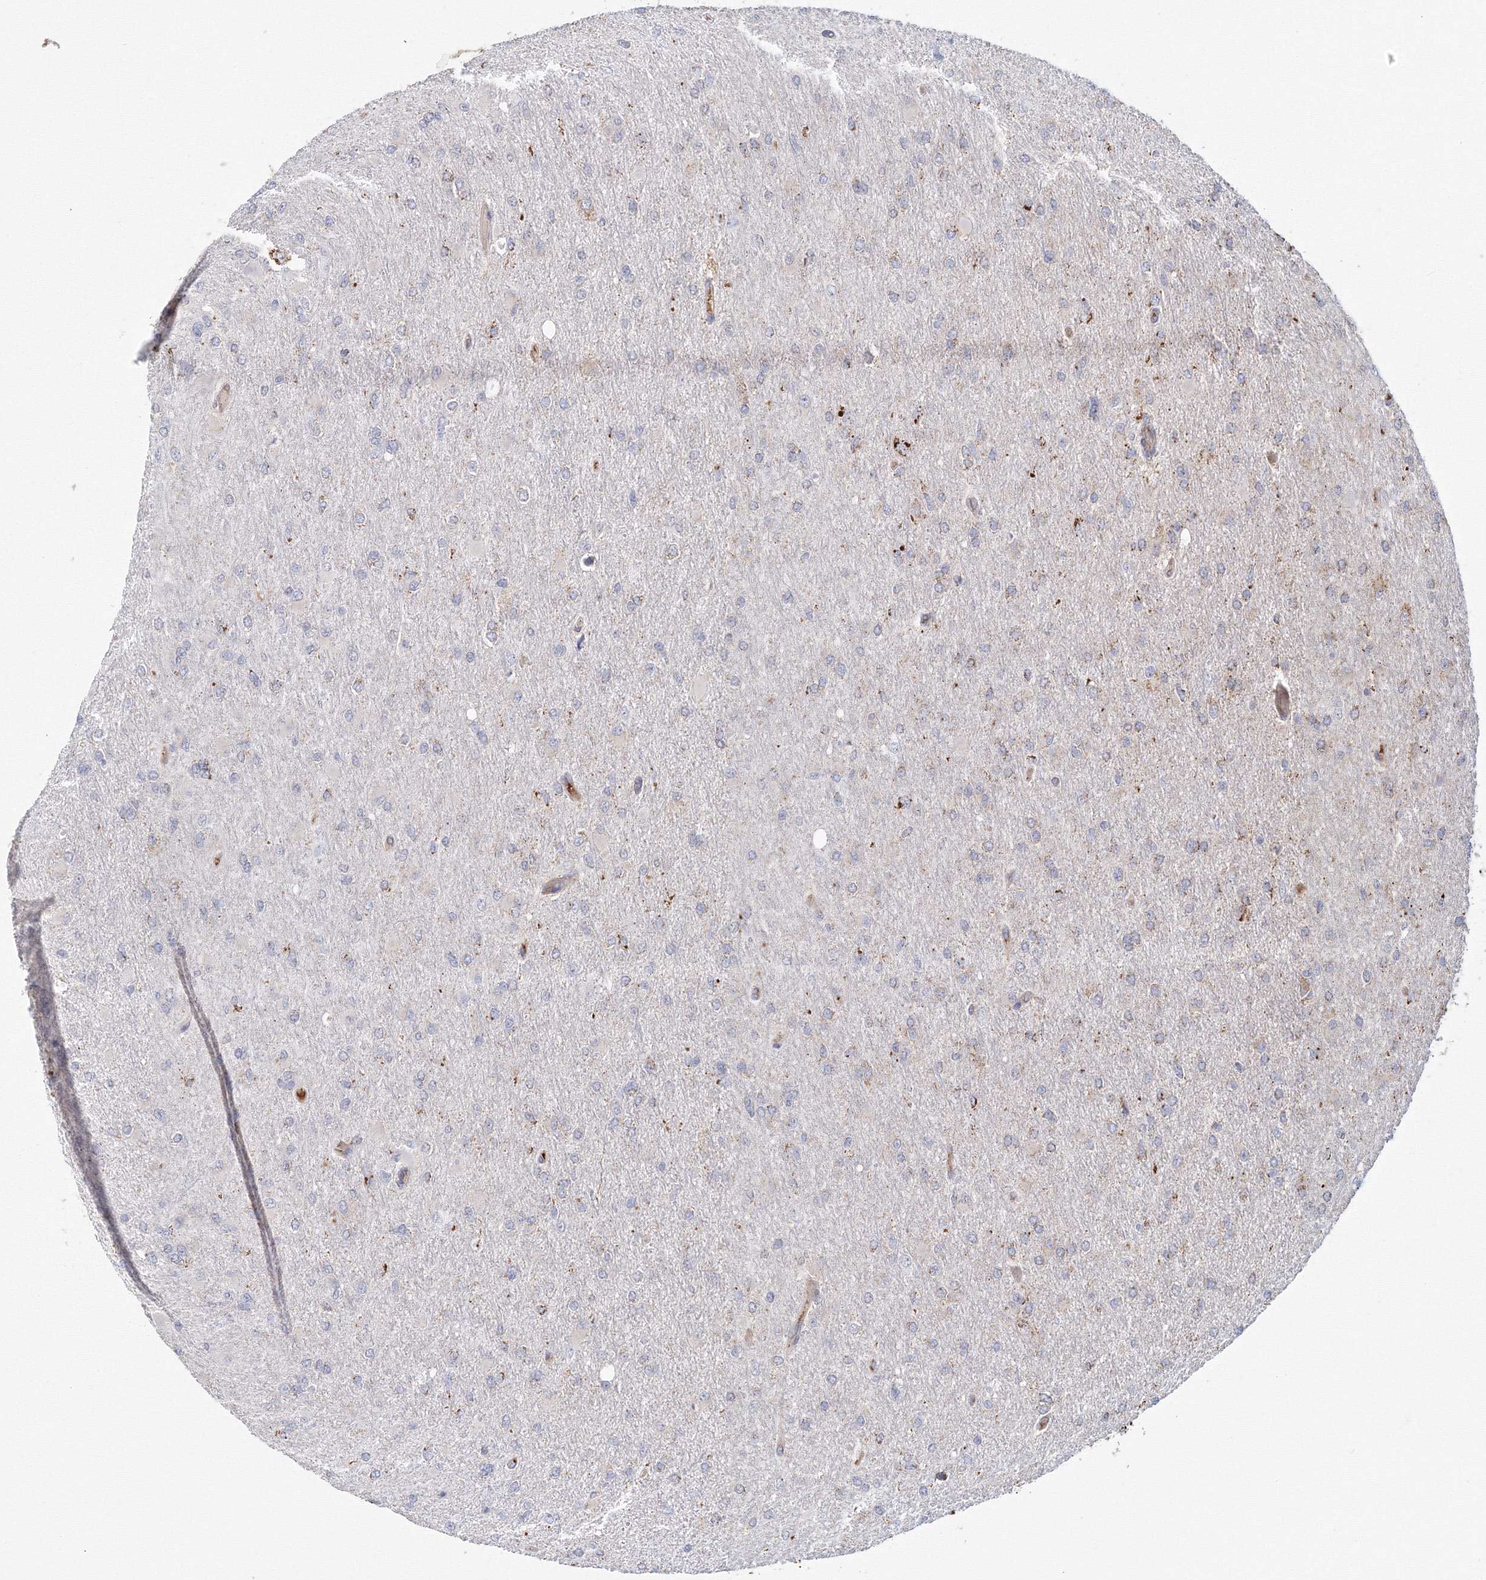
{"staining": {"intensity": "negative", "quantity": "none", "location": "none"}, "tissue": "glioma", "cell_type": "Tumor cells", "image_type": "cancer", "snomed": [{"axis": "morphology", "description": "Glioma, malignant, High grade"}, {"axis": "topography", "description": "Cerebral cortex"}], "caption": "Immunohistochemistry (IHC) photomicrograph of neoplastic tissue: glioma stained with DAB demonstrates no significant protein positivity in tumor cells.", "gene": "GRPEL1", "patient": {"sex": "female", "age": 36}}